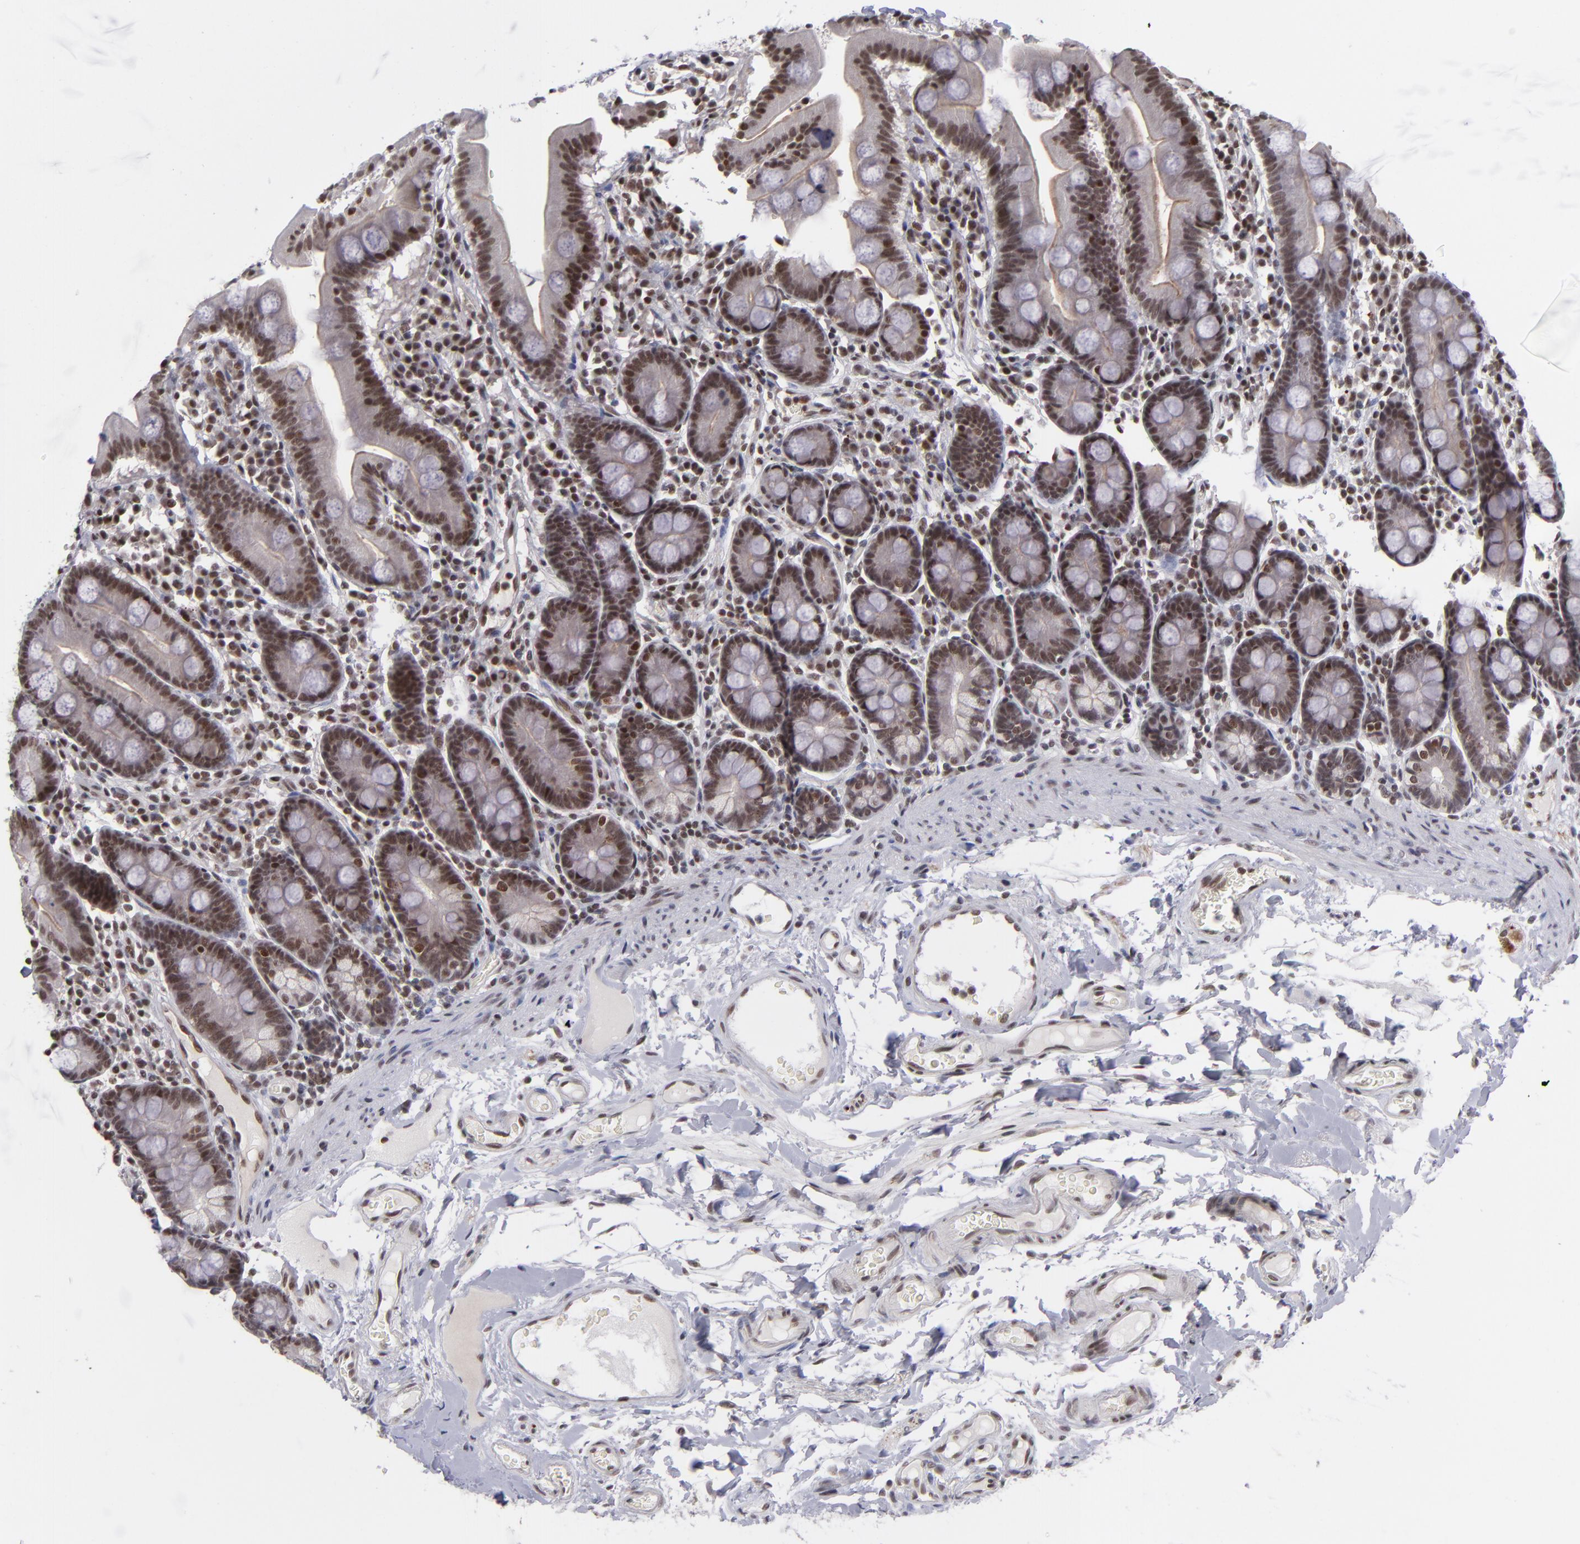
{"staining": {"intensity": "moderate", "quantity": "25%-75%", "location": "nuclear"}, "tissue": "duodenum", "cell_type": "Glandular cells", "image_type": "normal", "snomed": [{"axis": "morphology", "description": "Normal tissue, NOS"}, {"axis": "topography", "description": "Duodenum"}], "caption": "Human duodenum stained for a protein (brown) displays moderate nuclear positive expression in about 25%-75% of glandular cells.", "gene": "MLLT3", "patient": {"sex": "male", "age": 50}}